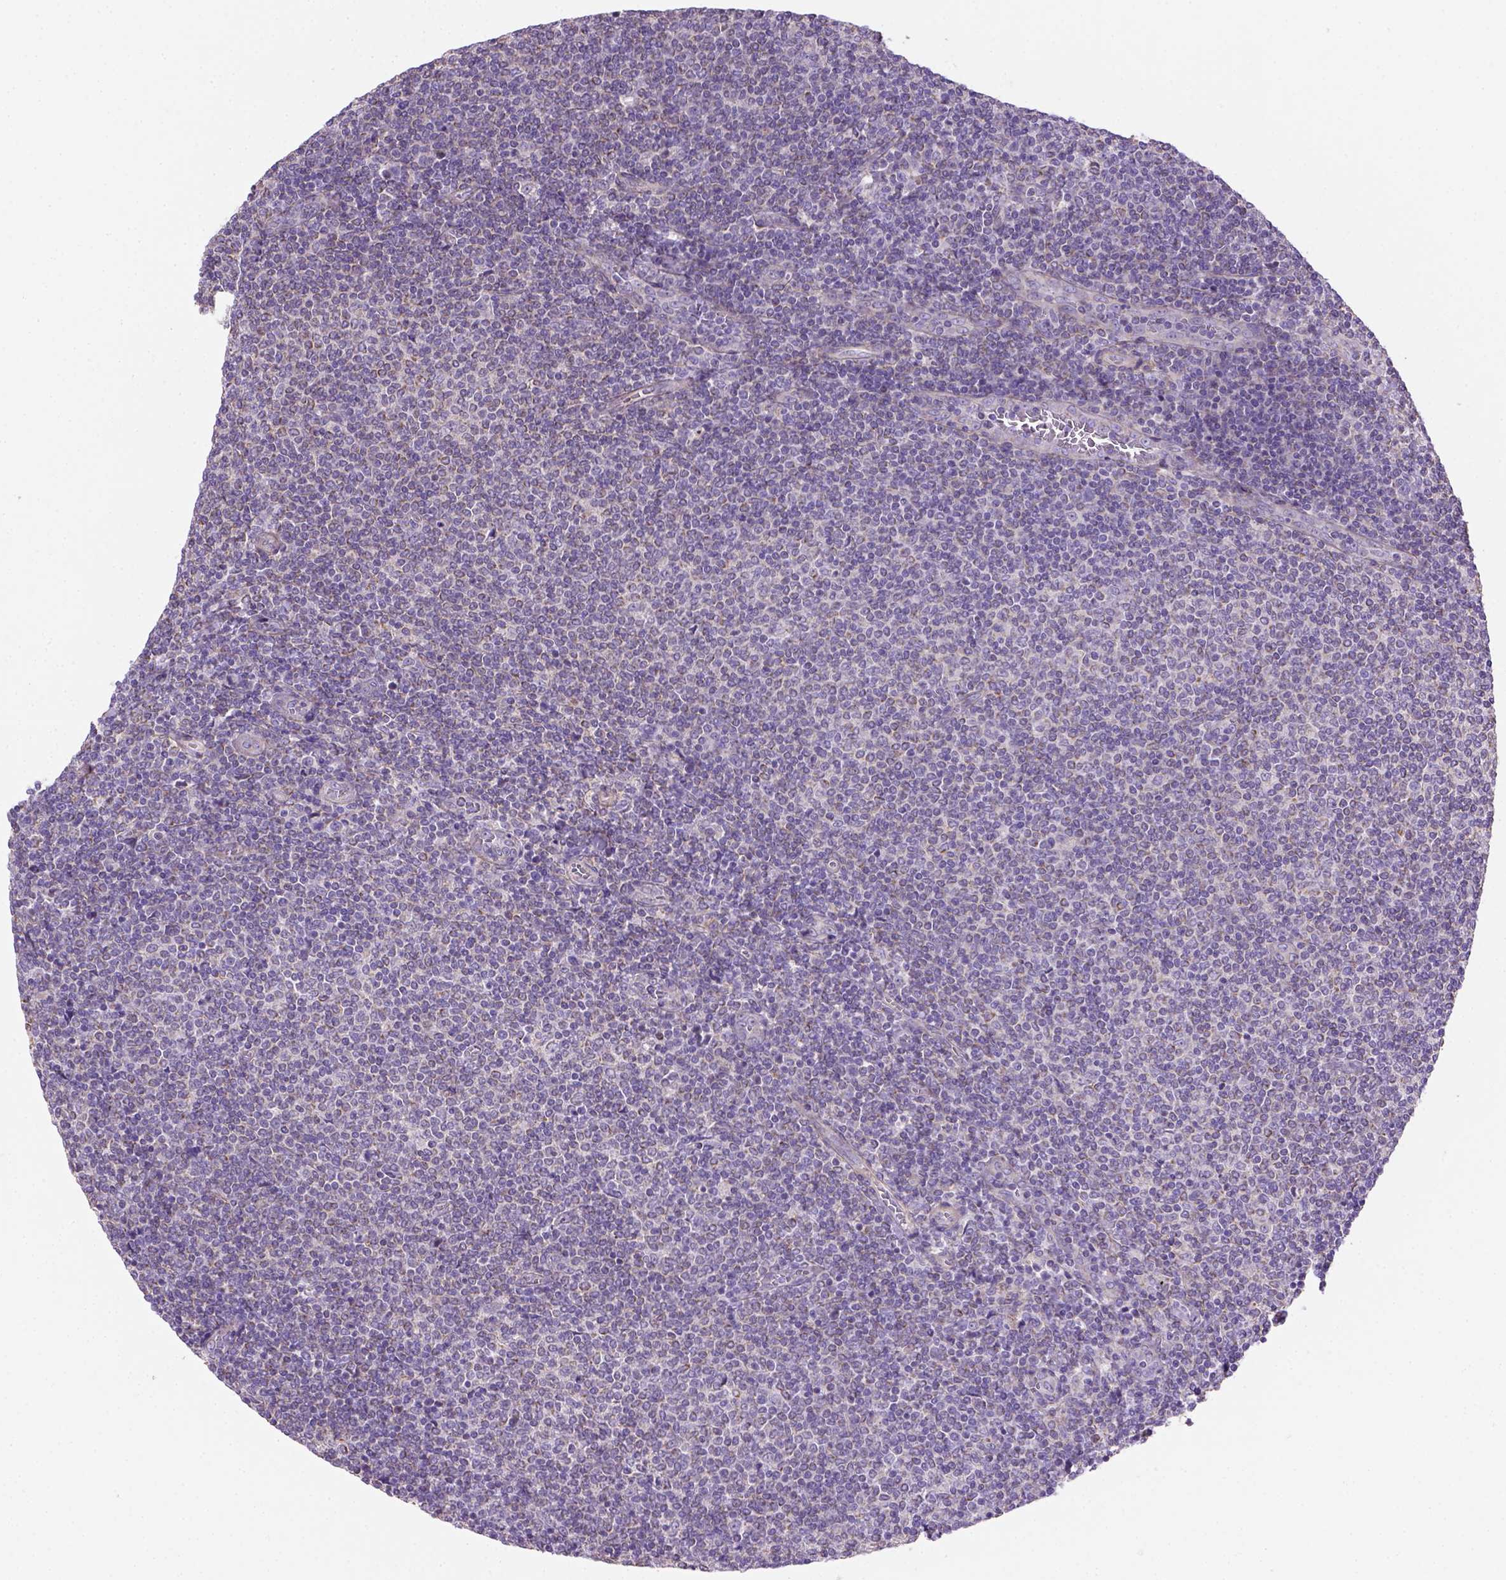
{"staining": {"intensity": "negative", "quantity": "none", "location": "none"}, "tissue": "lymphoma", "cell_type": "Tumor cells", "image_type": "cancer", "snomed": [{"axis": "morphology", "description": "Malignant lymphoma, non-Hodgkin's type, Low grade"}, {"axis": "topography", "description": "Lymph node"}], "caption": "Tumor cells are negative for protein expression in human malignant lymphoma, non-Hodgkin's type (low-grade).", "gene": "HTRA1", "patient": {"sex": "male", "age": 52}}